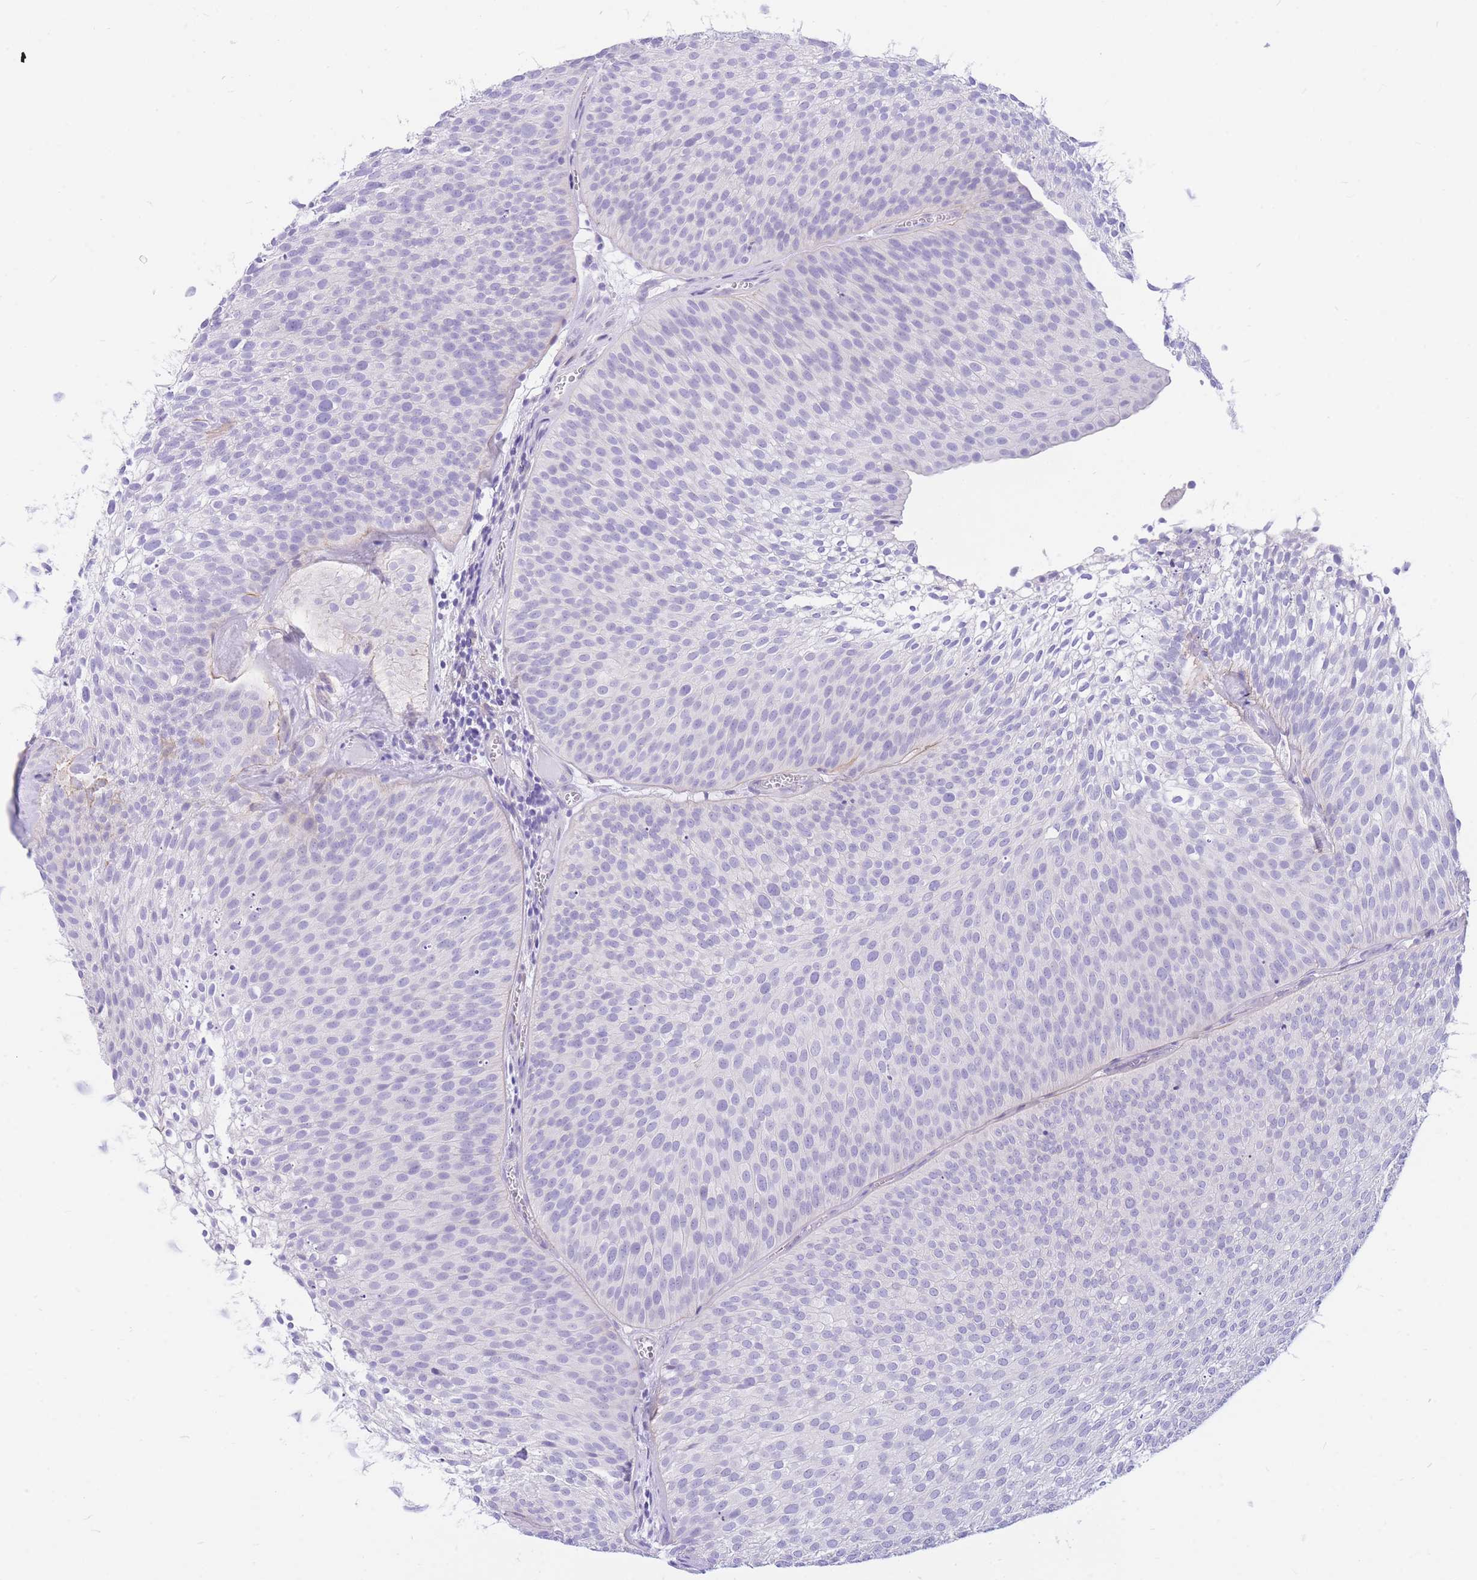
{"staining": {"intensity": "negative", "quantity": "none", "location": "none"}, "tissue": "urothelial cancer", "cell_type": "Tumor cells", "image_type": "cancer", "snomed": [{"axis": "morphology", "description": "Urothelial carcinoma, Low grade"}, {"axis": "topography", "description": "Urinary bladder"}], "caption": "Immunohistochemical staining of human low-grade urothelial carcinoma exhibits no significant staining in tumor cells.", "gene": "ZNF311", "patient": {"sex": "male", "age": 91}}